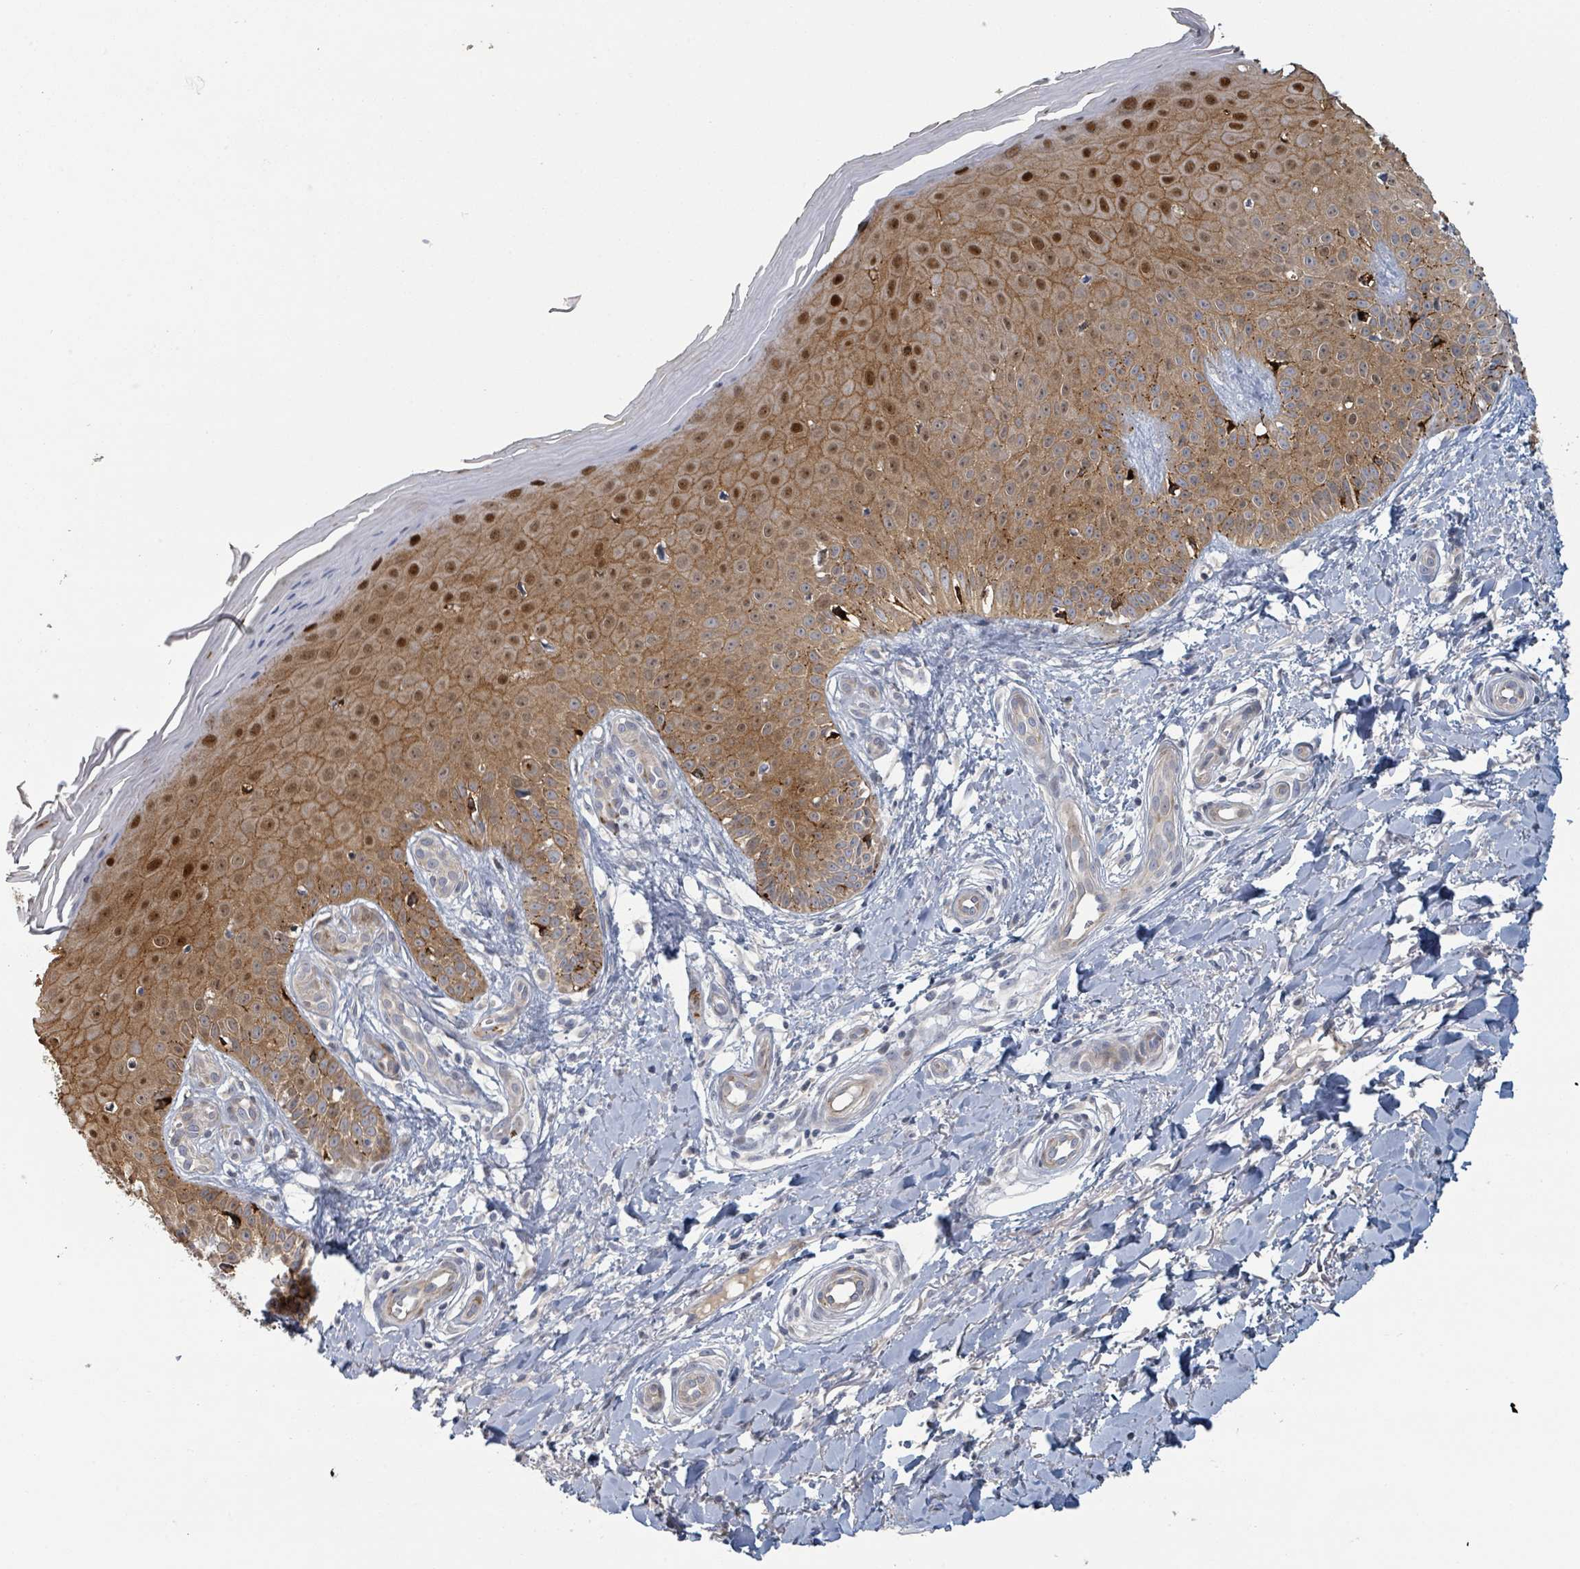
{"staining": {"intensity": "negative", "quantity": "none", "location": "none"}, "tissue": "skin", "cell_type": "Fibroblasts", "image_type": "normal", "snomed": [{"axis": "morphology", "description": "Normal tissue, NOS"}, {"axis": "topography", "description": "Skin"}], "caption": "Immunohistochemistry histopathology image of normal human skin stained for a protein (brown), which displays no staining in fibroblasts.", "gene": "COL5A3", "patient": {"sex": "male", "age": 81}}